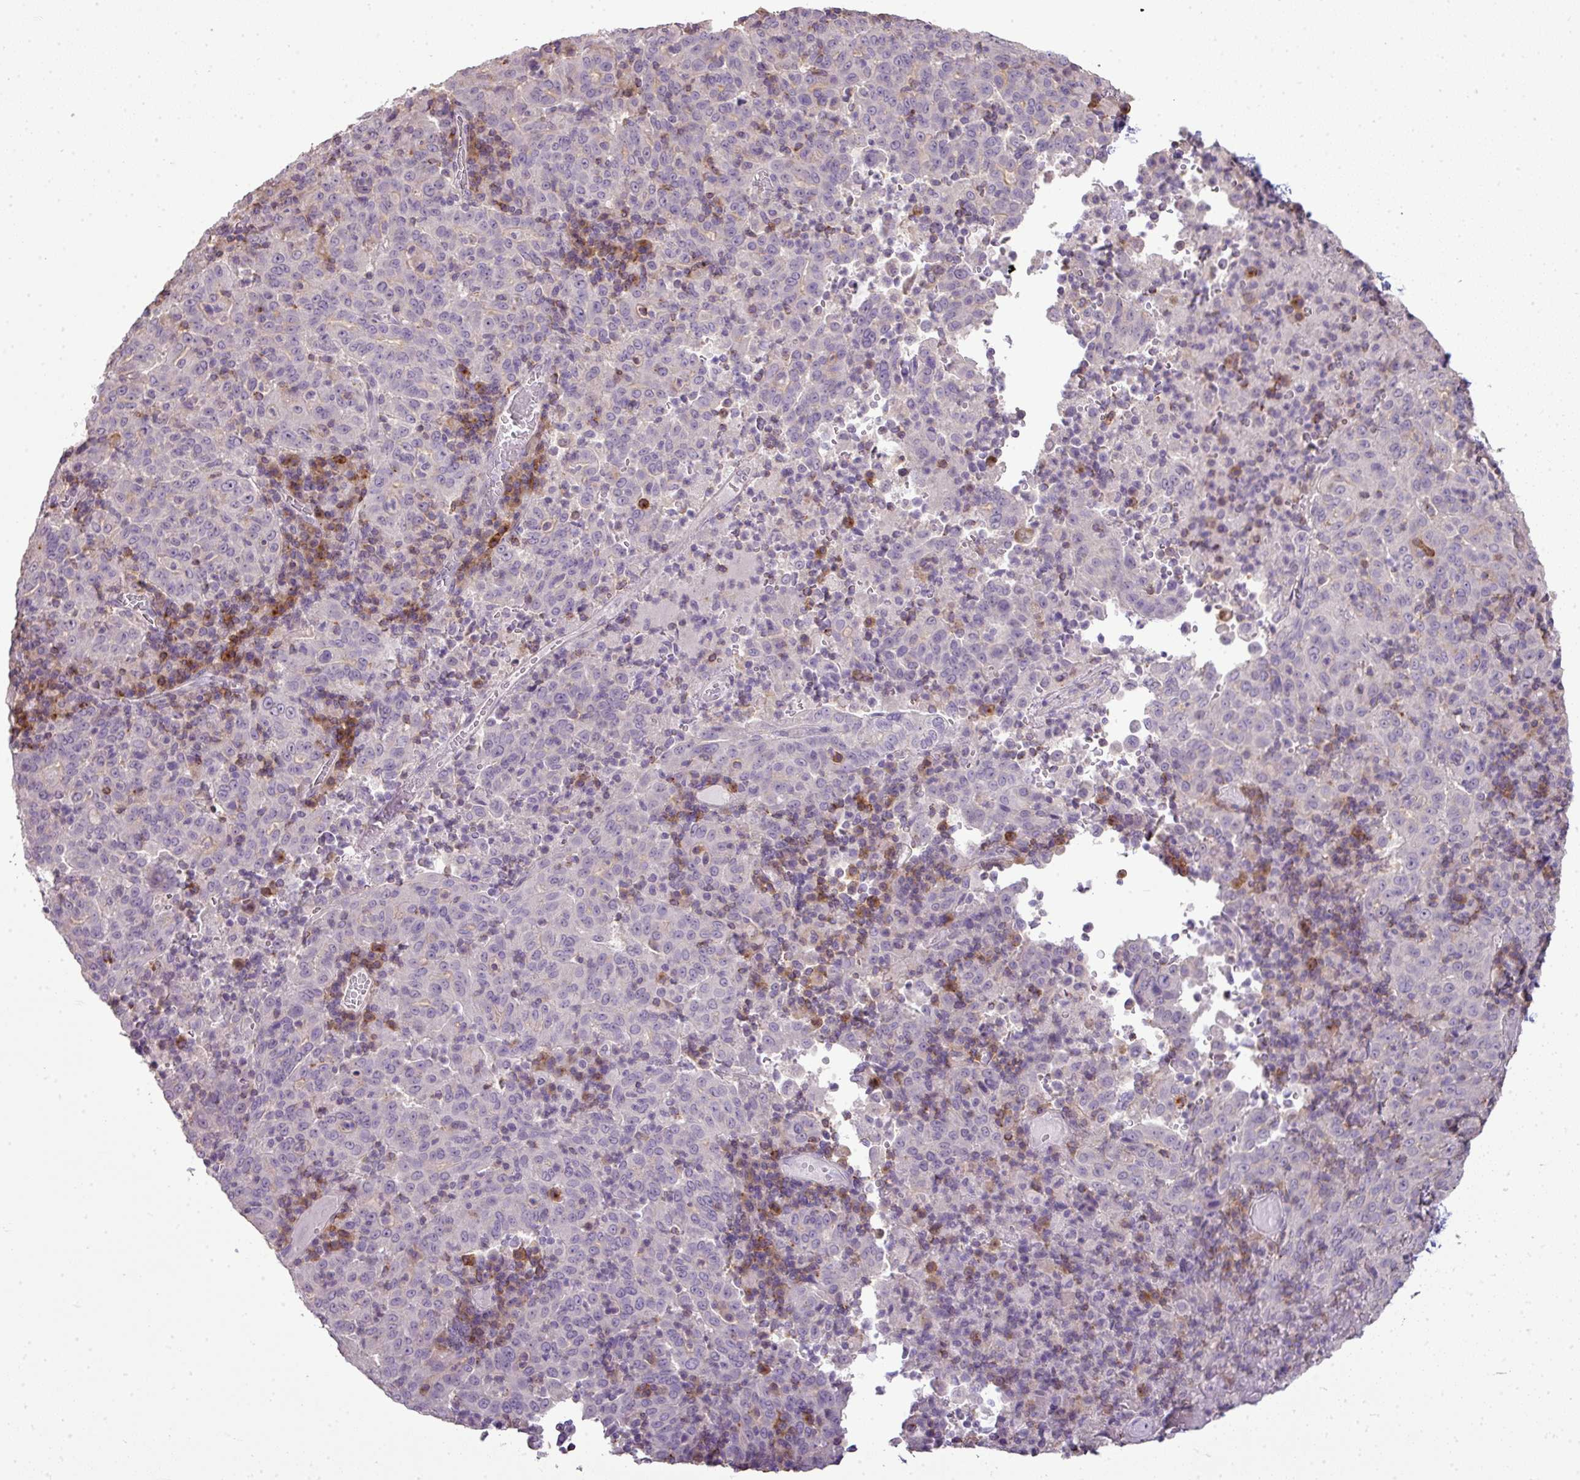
{"staining": {"intensity": "negative", "quantity": "none", "location": "none"}, "tissue": "pancreatic cancer", "cell_type": "Tumor cells", "image_type": "cancer", "snomed": [{"axis": "morphology", "description": "Adenocarcinoma, NOS"}, {"axis": "topography", "description": "Pancreas"}], "caption": "DAB immunohistochemical staining of adenocarcinoma (pancreatic) shows no significant positivity in tumor cells.", "gene": "LY9", "patient": {"sex": "male", "age": 63}}